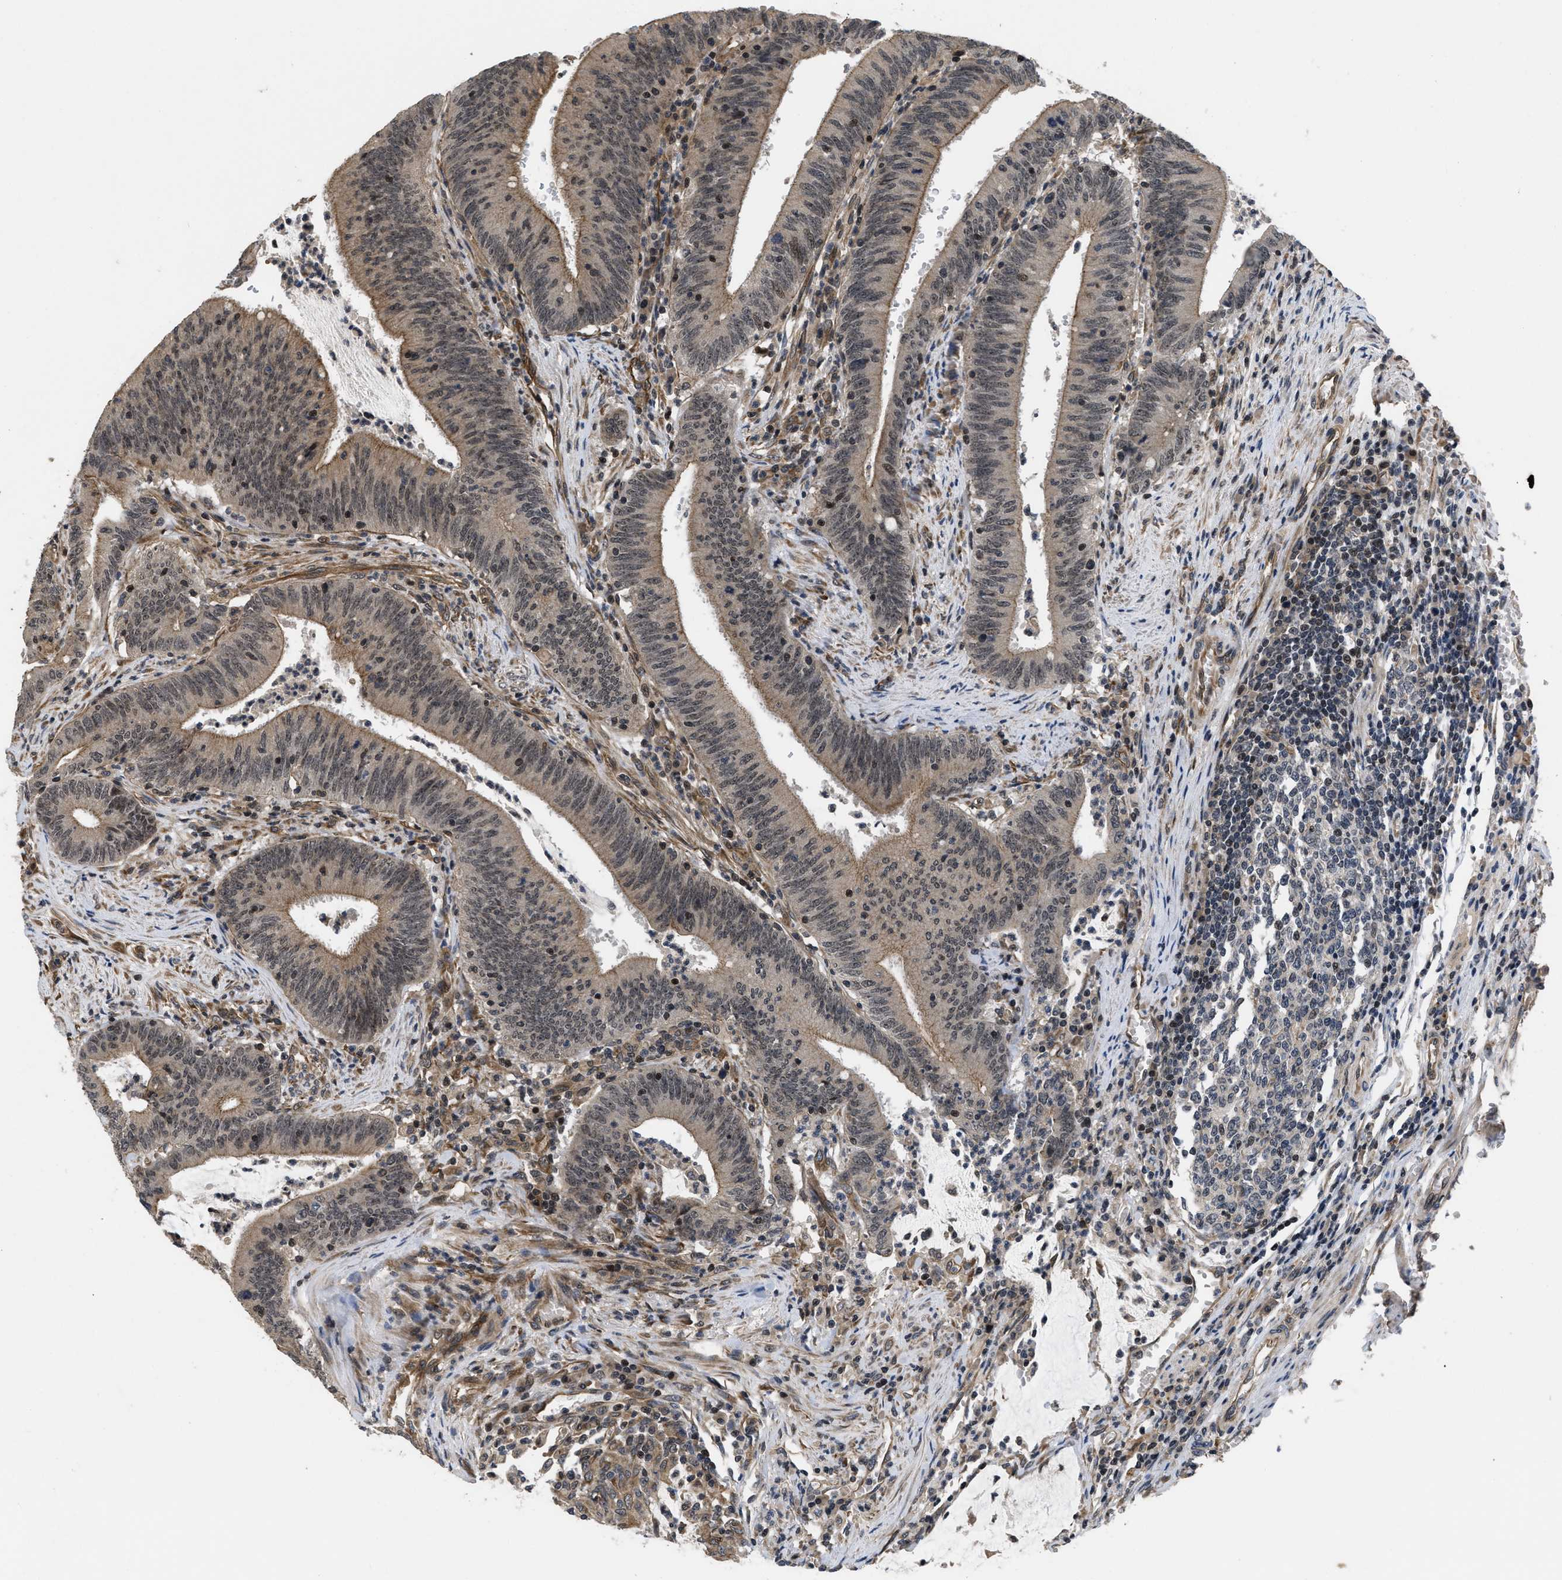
{"staining": {"intensity": "weak", "quantity": ">75%", "location": "cytoplasmic/membranous"}, "tissue": "colorectal cancer", "cell_type": "Tumor cells", "image_type": "cancer", "snomed": [{"axis": "morphology", "description": "Normal tissue, NOS"}, {"axis": "morphology", "description": "Adenocarcinoma, NOS"}, {"axis": "topography", "description": "Rectum"}], "caption": "The histopathology image exhibits a brown stain indicating the presence of a protein in the cytoplasmic/membranous of tumor cells in colorectal cancer. The staining was performed using DAB, with brown indicating positive protein expression. Nuclei are stained blue with hematoxylin.", "gene": "DNAJC14", "patient": {"sex": "female", "age": 66}}